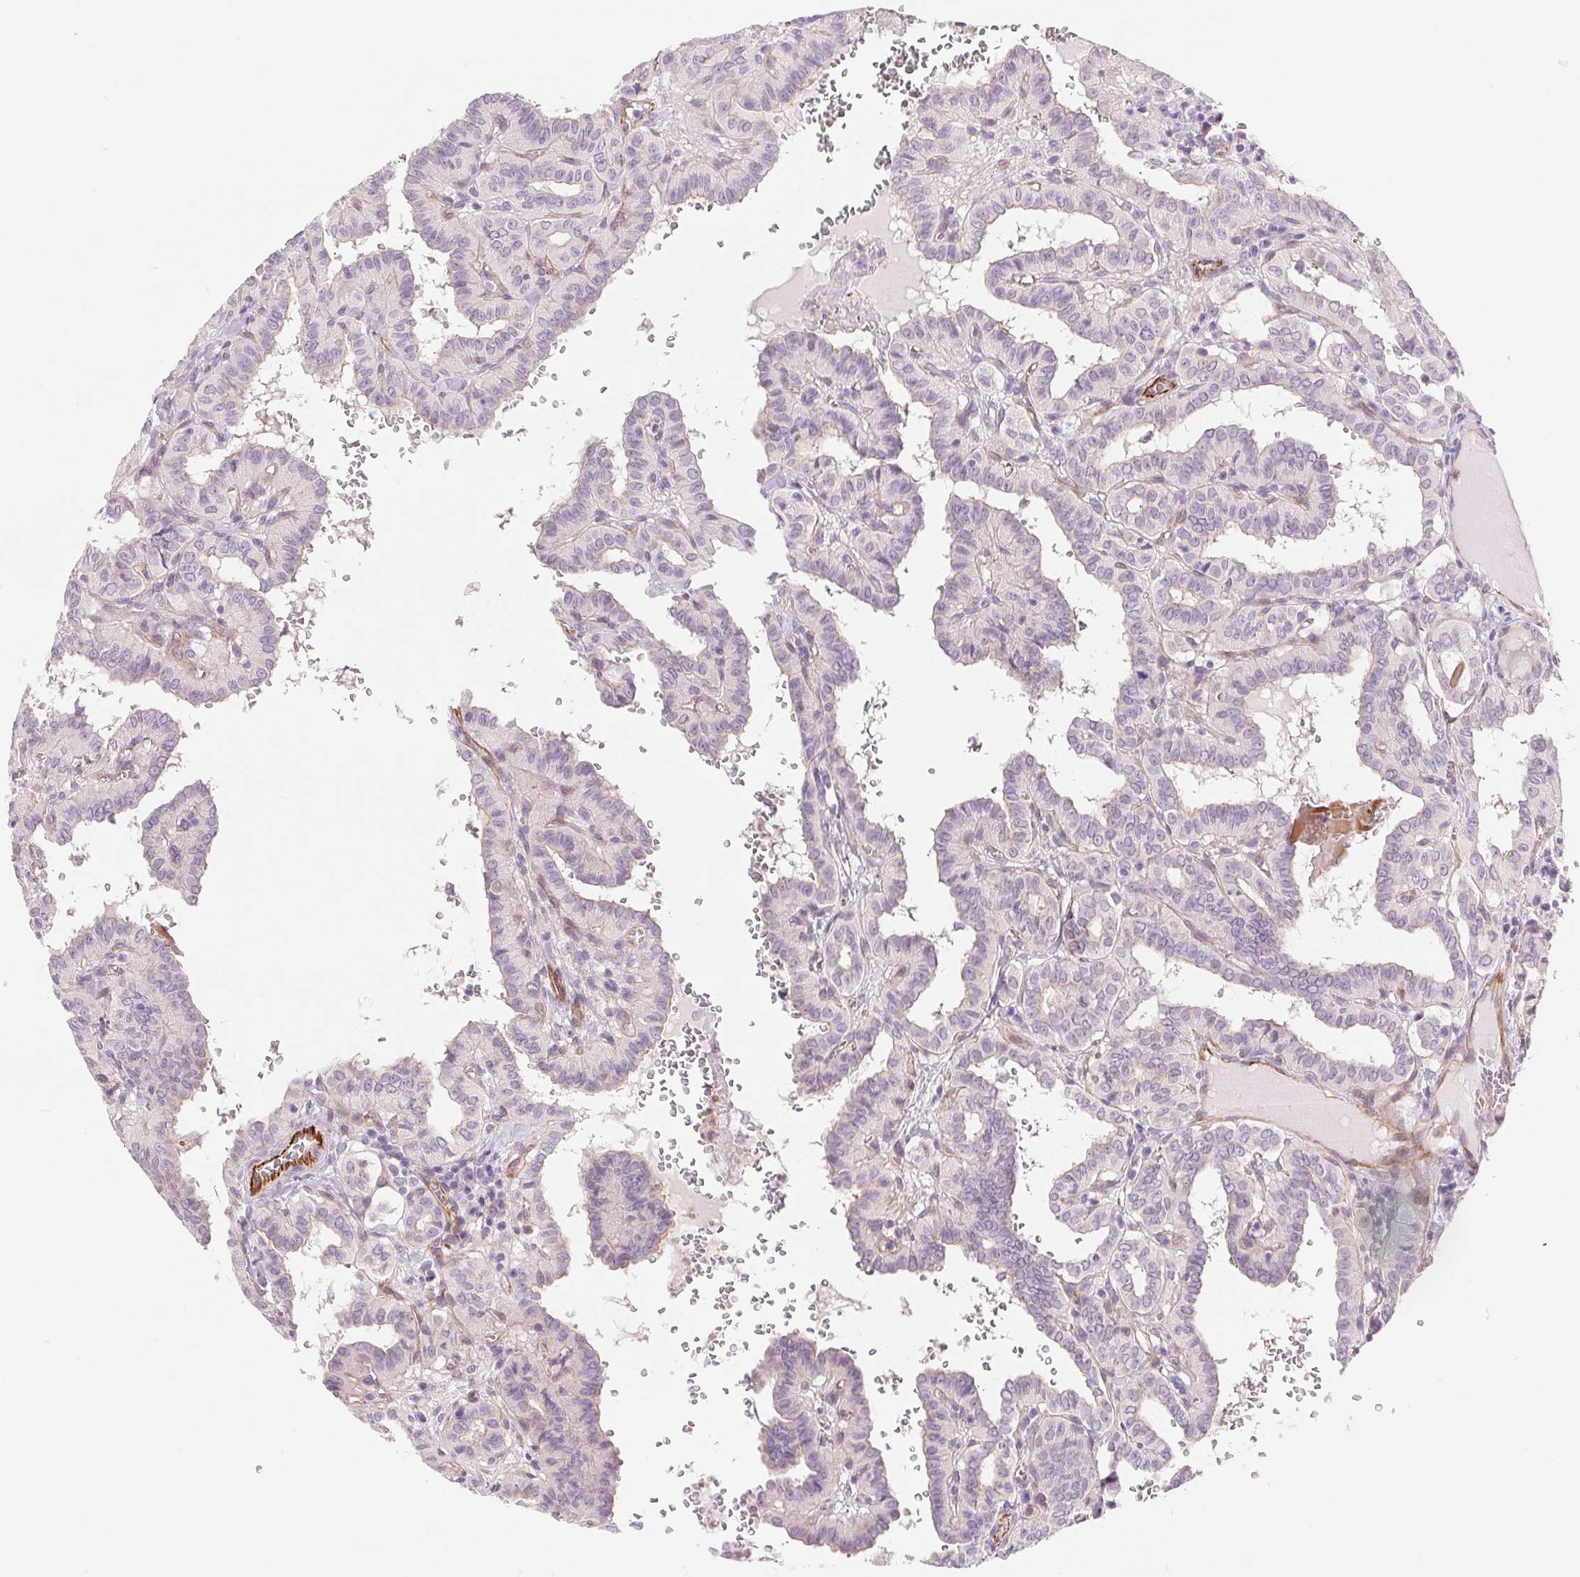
{"staining": {"intensity": "negative", "quantity": "none", "location": "none"}, "tissue": "thyroid cancer", "cell_type": "Tumor cells", "image_type": "cancer", "snomed": [{"axis": "morphology", "description": "Papillary adenocarcinoma, NOS"}, {"axis": "topography", "description": "Thyroid gland"}], "caption": "Tumor cells show no significant protein staining in thyroid cancer (papillary adenocarcinoma).", "gene": "DIXDC1", "patient": {"sex": "female", "age": 21}}